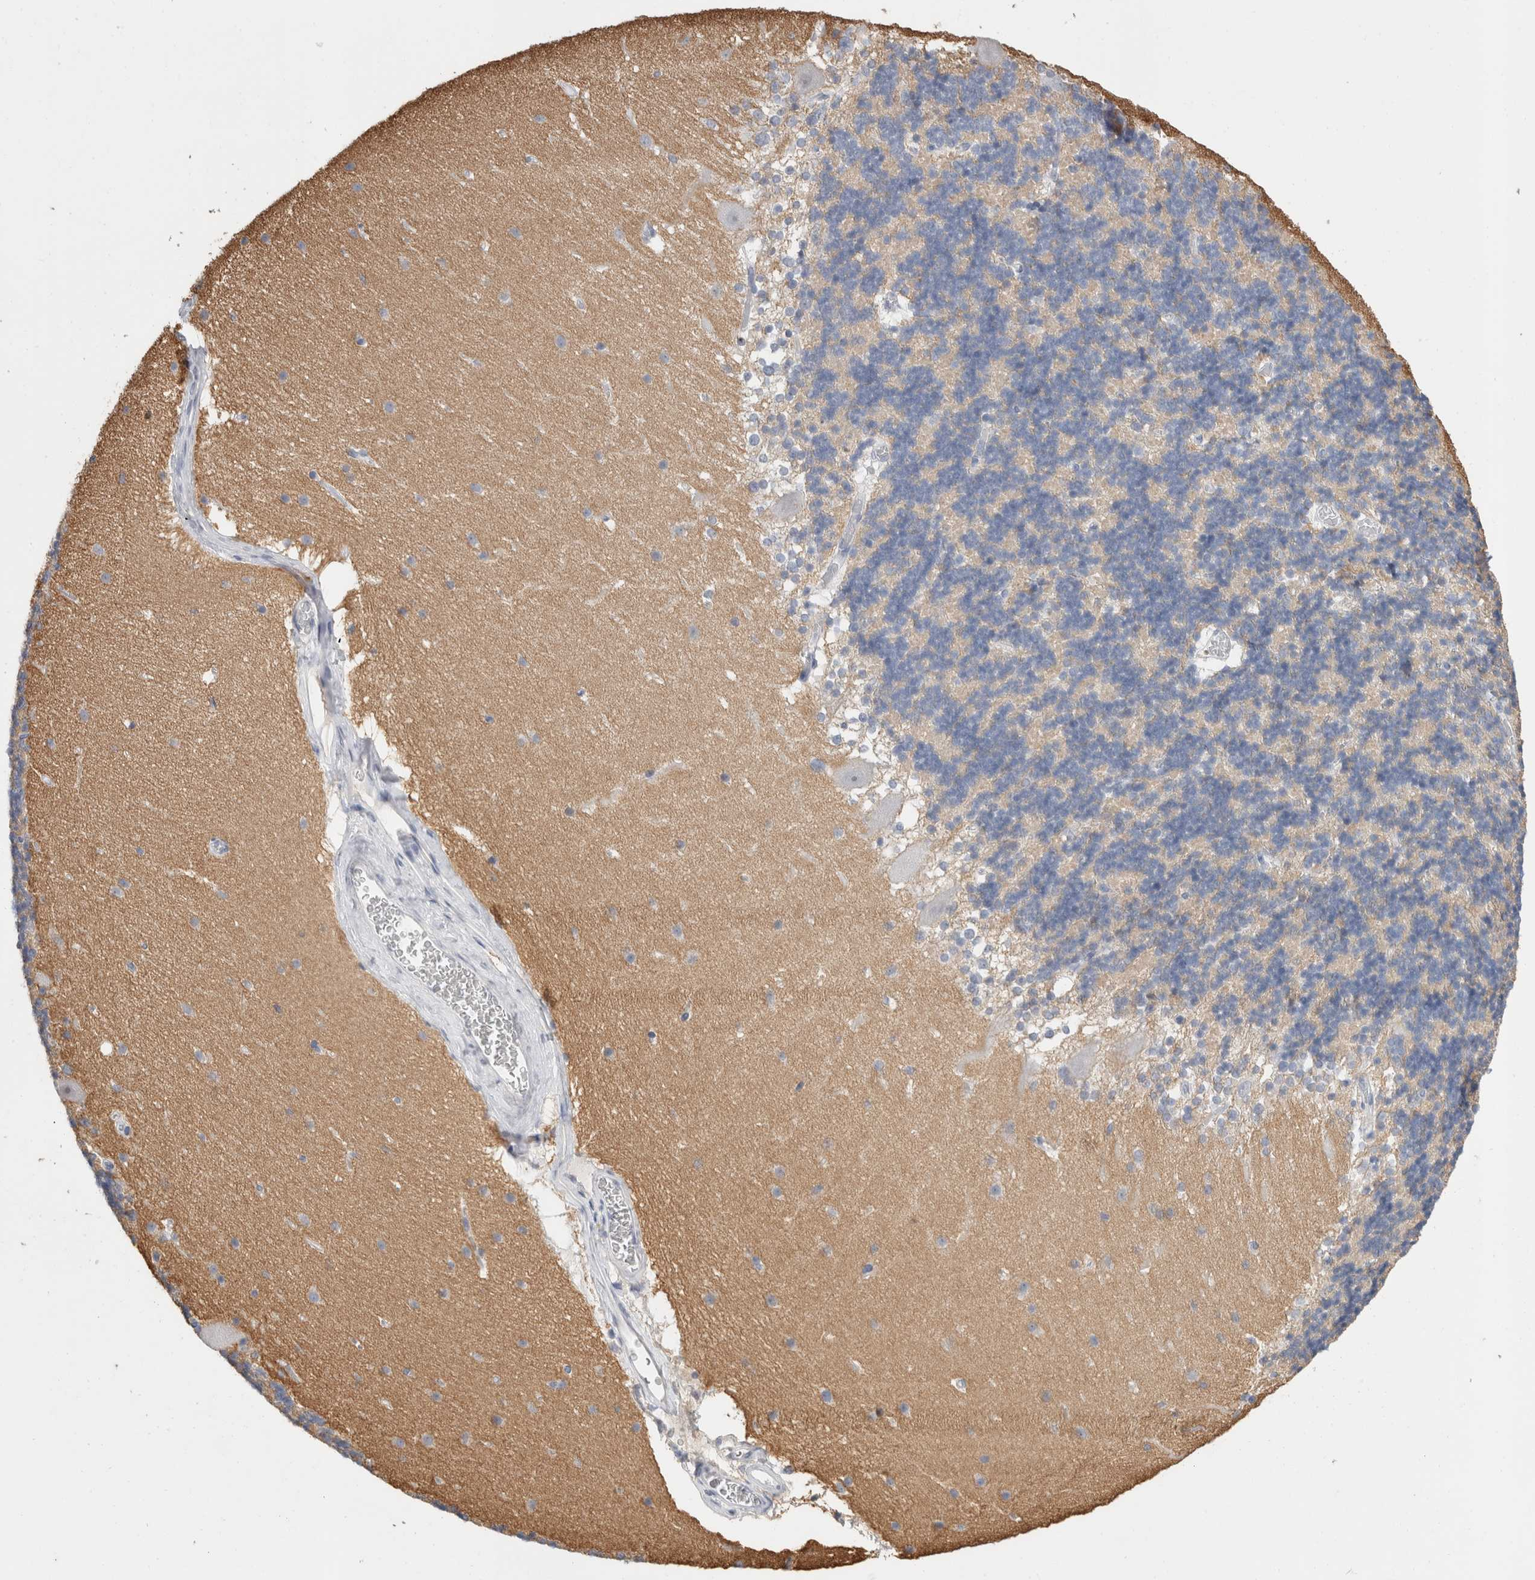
{"staining": {"intensity": "negative", "quantity": "none", "location": "none"}, "tissue": "cerebellum", "cell_type": "Cells in granular layer", "image_type": "normal", "snomed": [{"axis": "morphology", "description": "Normal tissue, NOS"}, {"axis": "topography", "description": "Cerebellum"}], "caption": "Cells in granular layer show no significant protein expression in benign cerebellum. (Stains: DAB (3,3'-diaminobenzidine) immunohistochemistry (IHC) with hematoxylin counter stain, Microscopy: brightfield microscopy at high magnification).", "gene": "CADM3", "patient": {"sex": "female", "age": 19}}